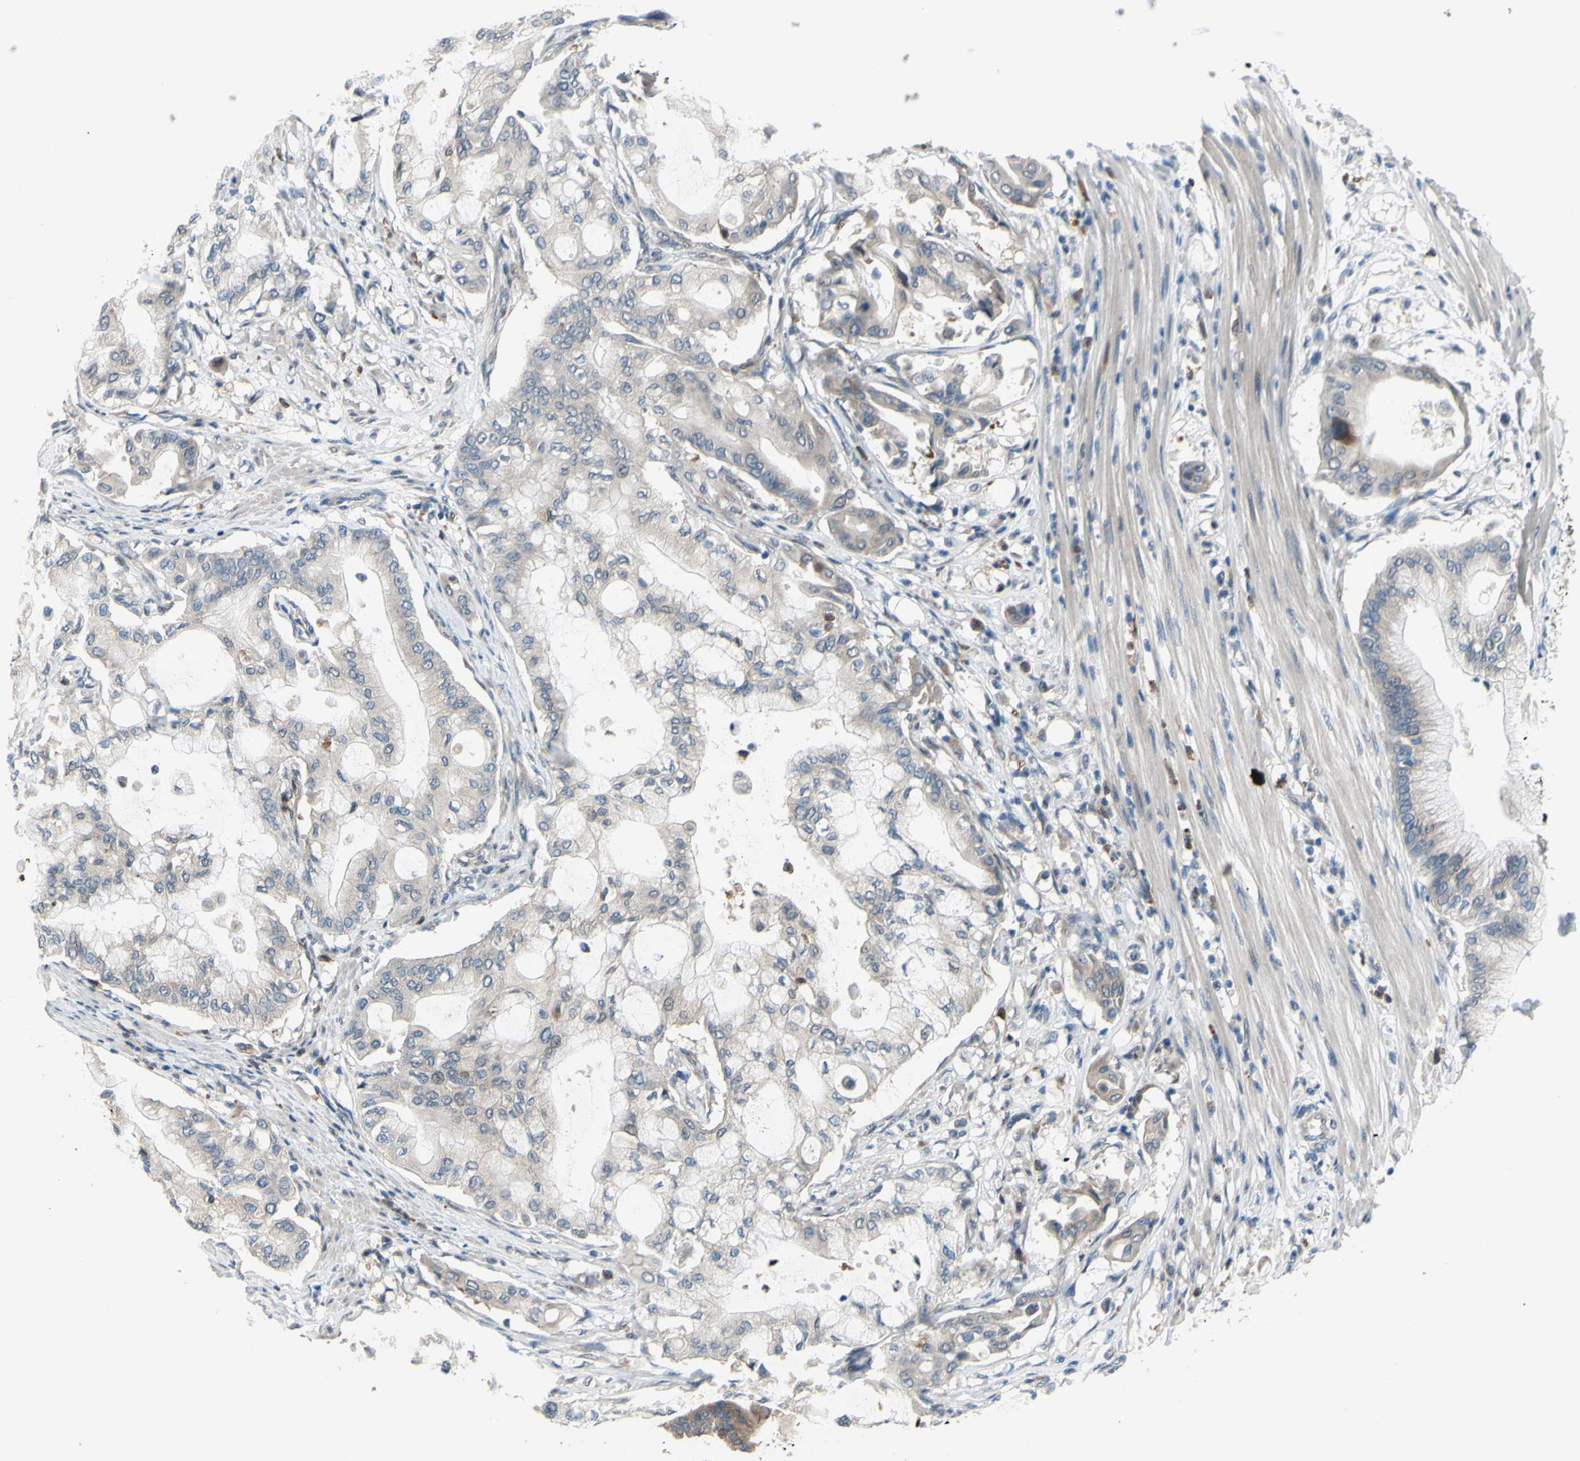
{"staining": {"intensity": "weak", "quantity": ">75%", "location": "cytoplasmic/membranous"}, "tissue": "pancreatic cancer", "cell_type": "Tumor cells", "image_type": "cancer", "snomed": [{"axis": "morphology", "description": "Adenocarcinoma, NOS"}, {"axis": "morphology", "description": "Adenocarcinoma, metastatic, NOS"}, {"axis": "topography", "description": "Lymph node"}, {"axis": "topography", "description": "Pancreas"}, {"axis": "topography", "description": "Duodenum"}], "caption": "The micrograph reveals staining of pancreatic cancer (metastatic adenocarcinoma), revealing weak cytoplasmic/membranous protein positivity (brown color) within tumor cells.", "gene": "GRAMD2B", "patient": {"sex": "female", "age": 64}}